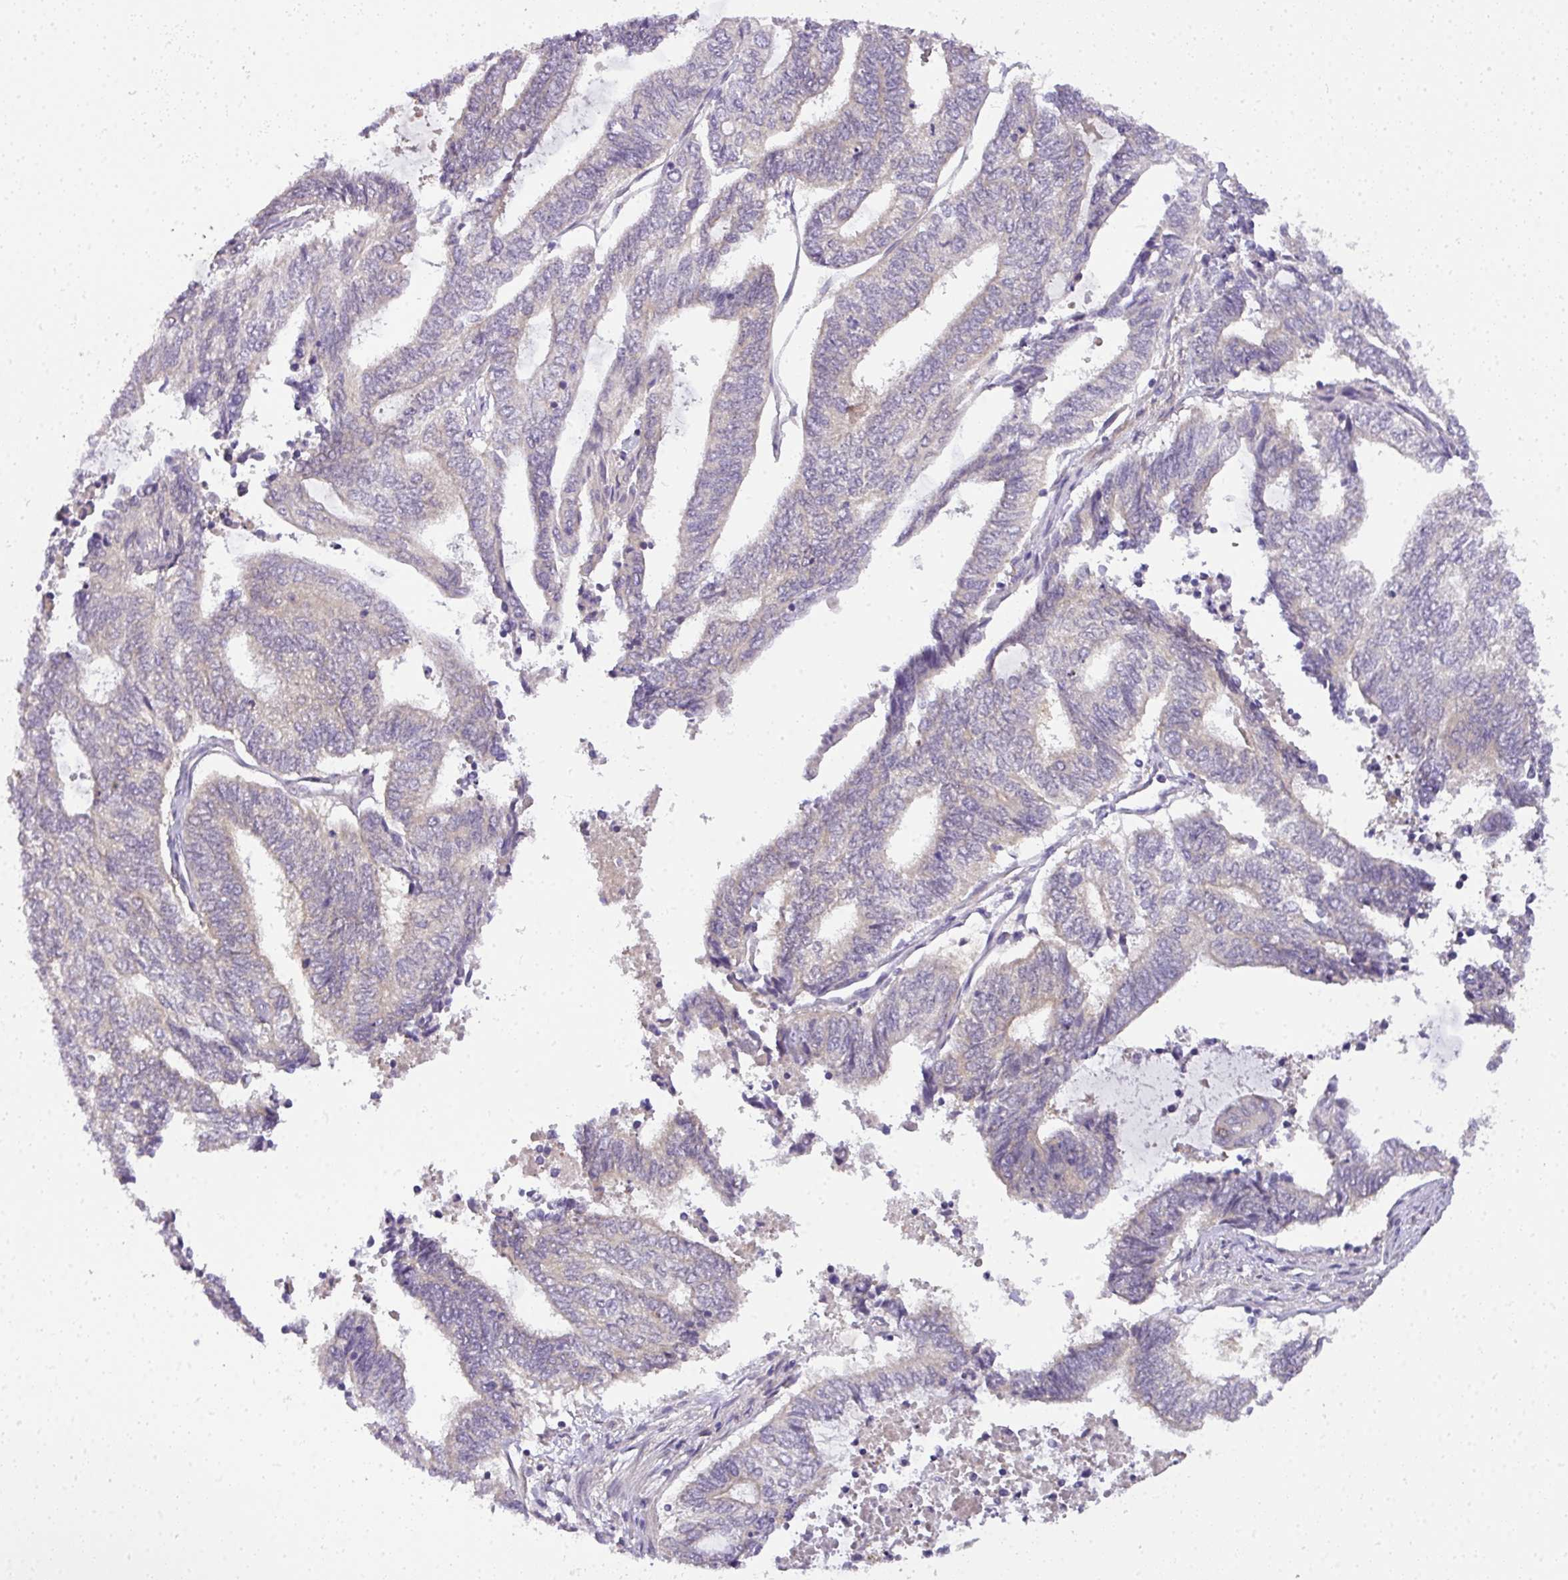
{"staining": {"intensity": "weak", "quantity": "25%-75%", "location": "cytoplasmic/membranous"}, "tissue": "endometrial cancer", "cell_type": "Tumor cells", "image_type": "cancer", "snomed": [{"axis": "morphology", "description": "Adenocarcinoma, NOS"}, {"axis": "topography", "description": "Uterus"}, {"axis": "topography", "description": "Endometrium"}], "caption": "Endometrial adenocarcinoma tissue demonstrates weak cytoplasmic/membranous staining in approximately 25%-75% of tumor cells, visualized by immunohistochemistry. Ihc stains the protein in brown and the nuclei are stained blue.", "gene": "ADH5", "patient": {"sex": "female", "age": 70}}